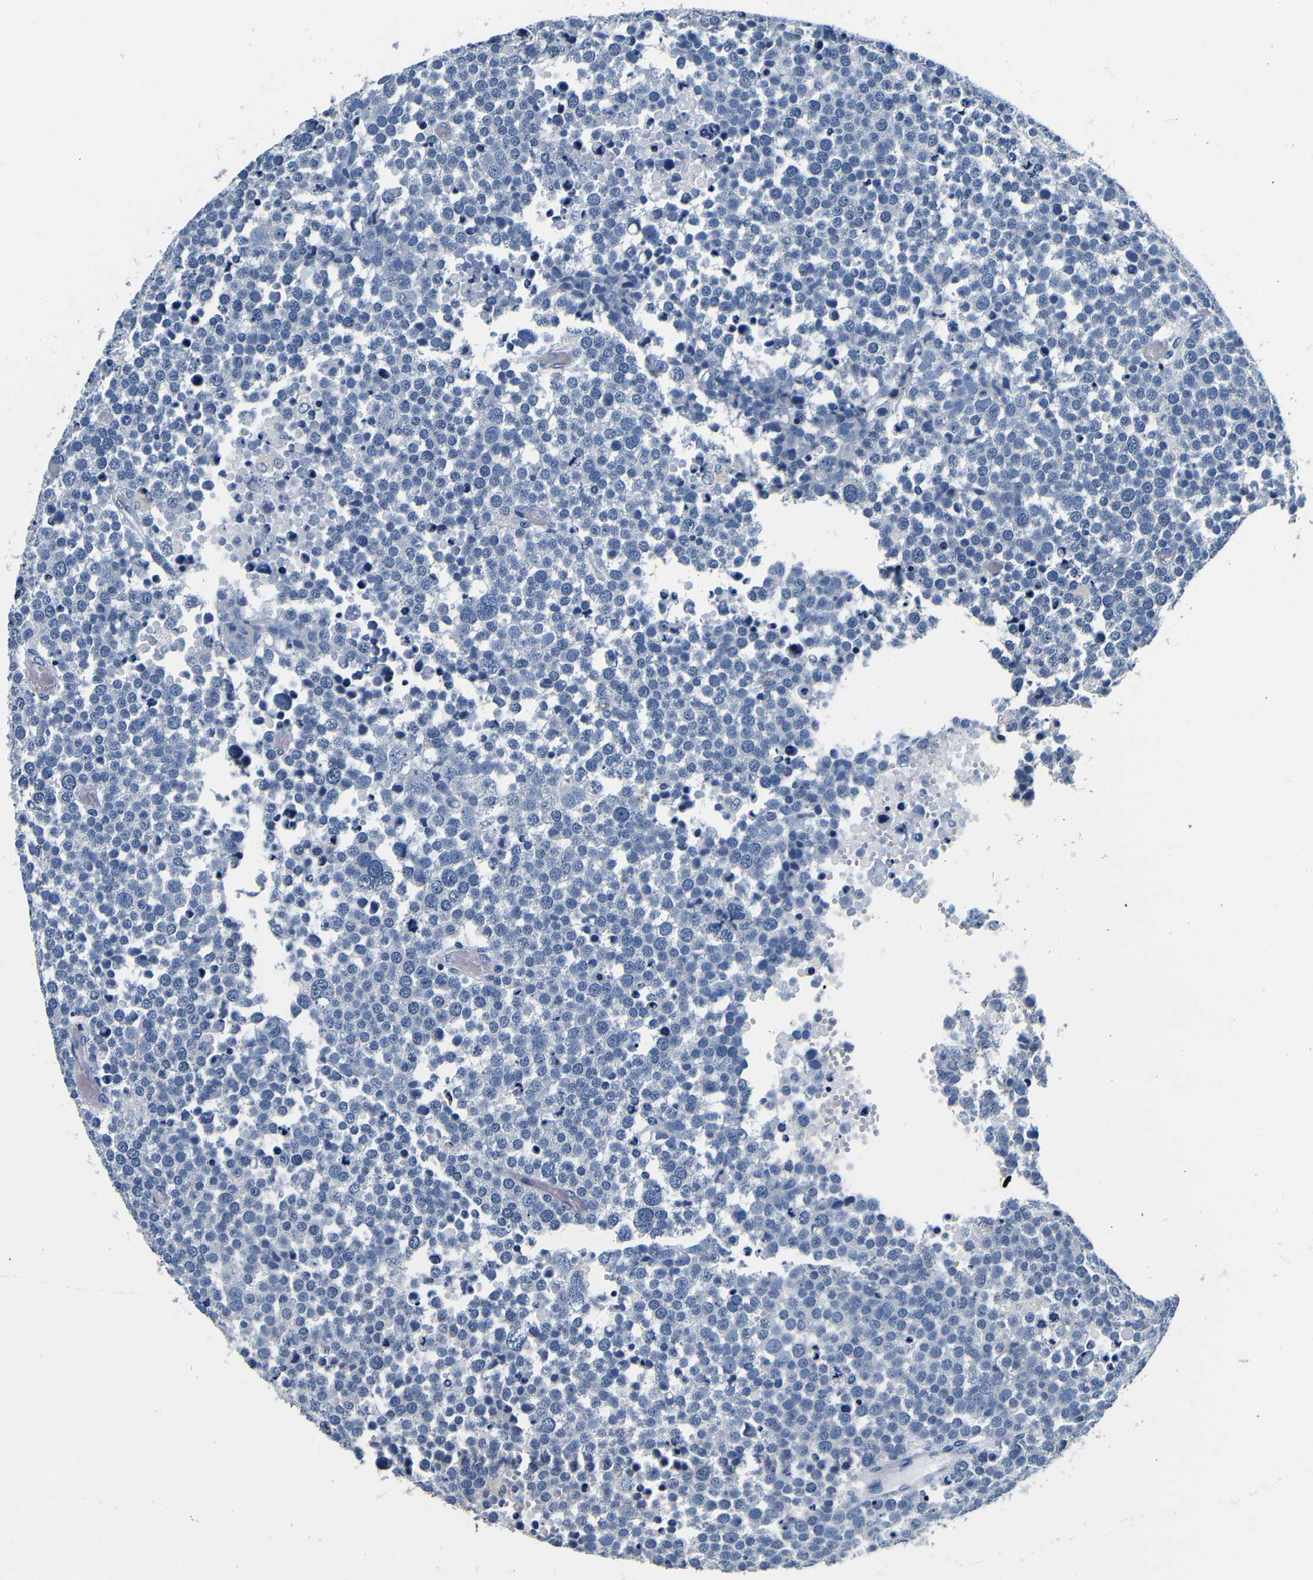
{"staining": {"intensity": "negative", "quantity": "none", "location": "none"}, "tissue": "testis cancer", "cell_type": "Tumor cells", "image_type": "cancer", "snomed": [{"axis": "morphology", "description": "Seminoma, NOS"}, {"axis": "topography", "description": "Testis"}], "caption": "The photomicrograph displays no significant positivity in tumor cells of seminoma (testis).", "gene": "GP1BA", "patient": {"sex": "male", "age": 71}}